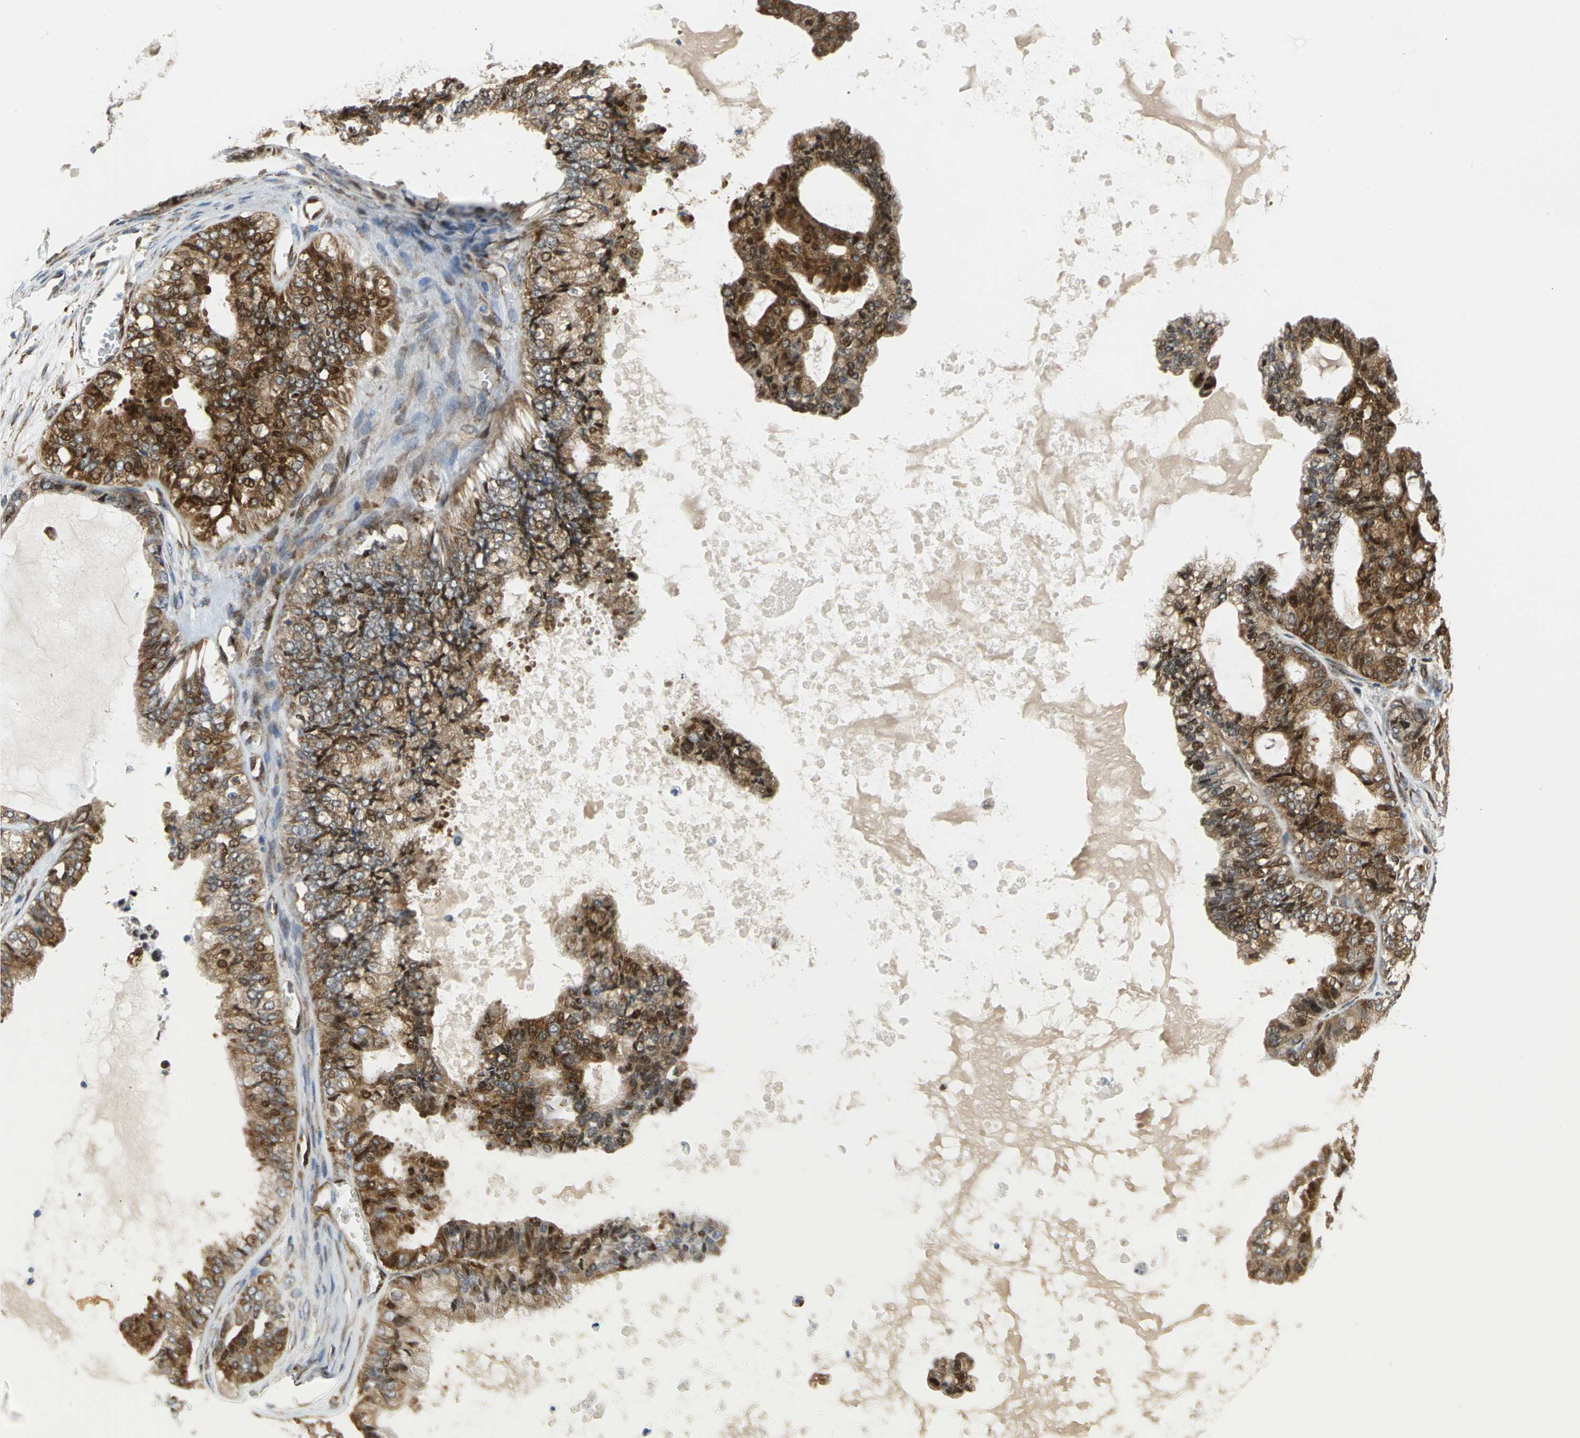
{"staining": {"intensity": "strong", "quantity": ">75%", "location": "cytoplasmic/membranous,nuclear"}, "tissue": "ovarian cancer", "cell_type": "Tumor cells", "image_type": "cancer", "snomed": [{"axis": "morphology", "description": "Carcinoma, NOS"}, {"axis": "morphology", "description": "Carcinoma, endometroid"}, {"axis": "topography", "description": "Ovary"}], "caption": "Immunohistochemical staining of human ovarian carcinoma shows strong cytoplasmic/membranous and nuclear protein expression in approximately >75% of tumor cells. Immunohistochemistry (ihc) stains the protein of interest in brown and the nuclei are stained blue.", "gene": "YBX1", "patient": {"sex": "female", "age": 50}}